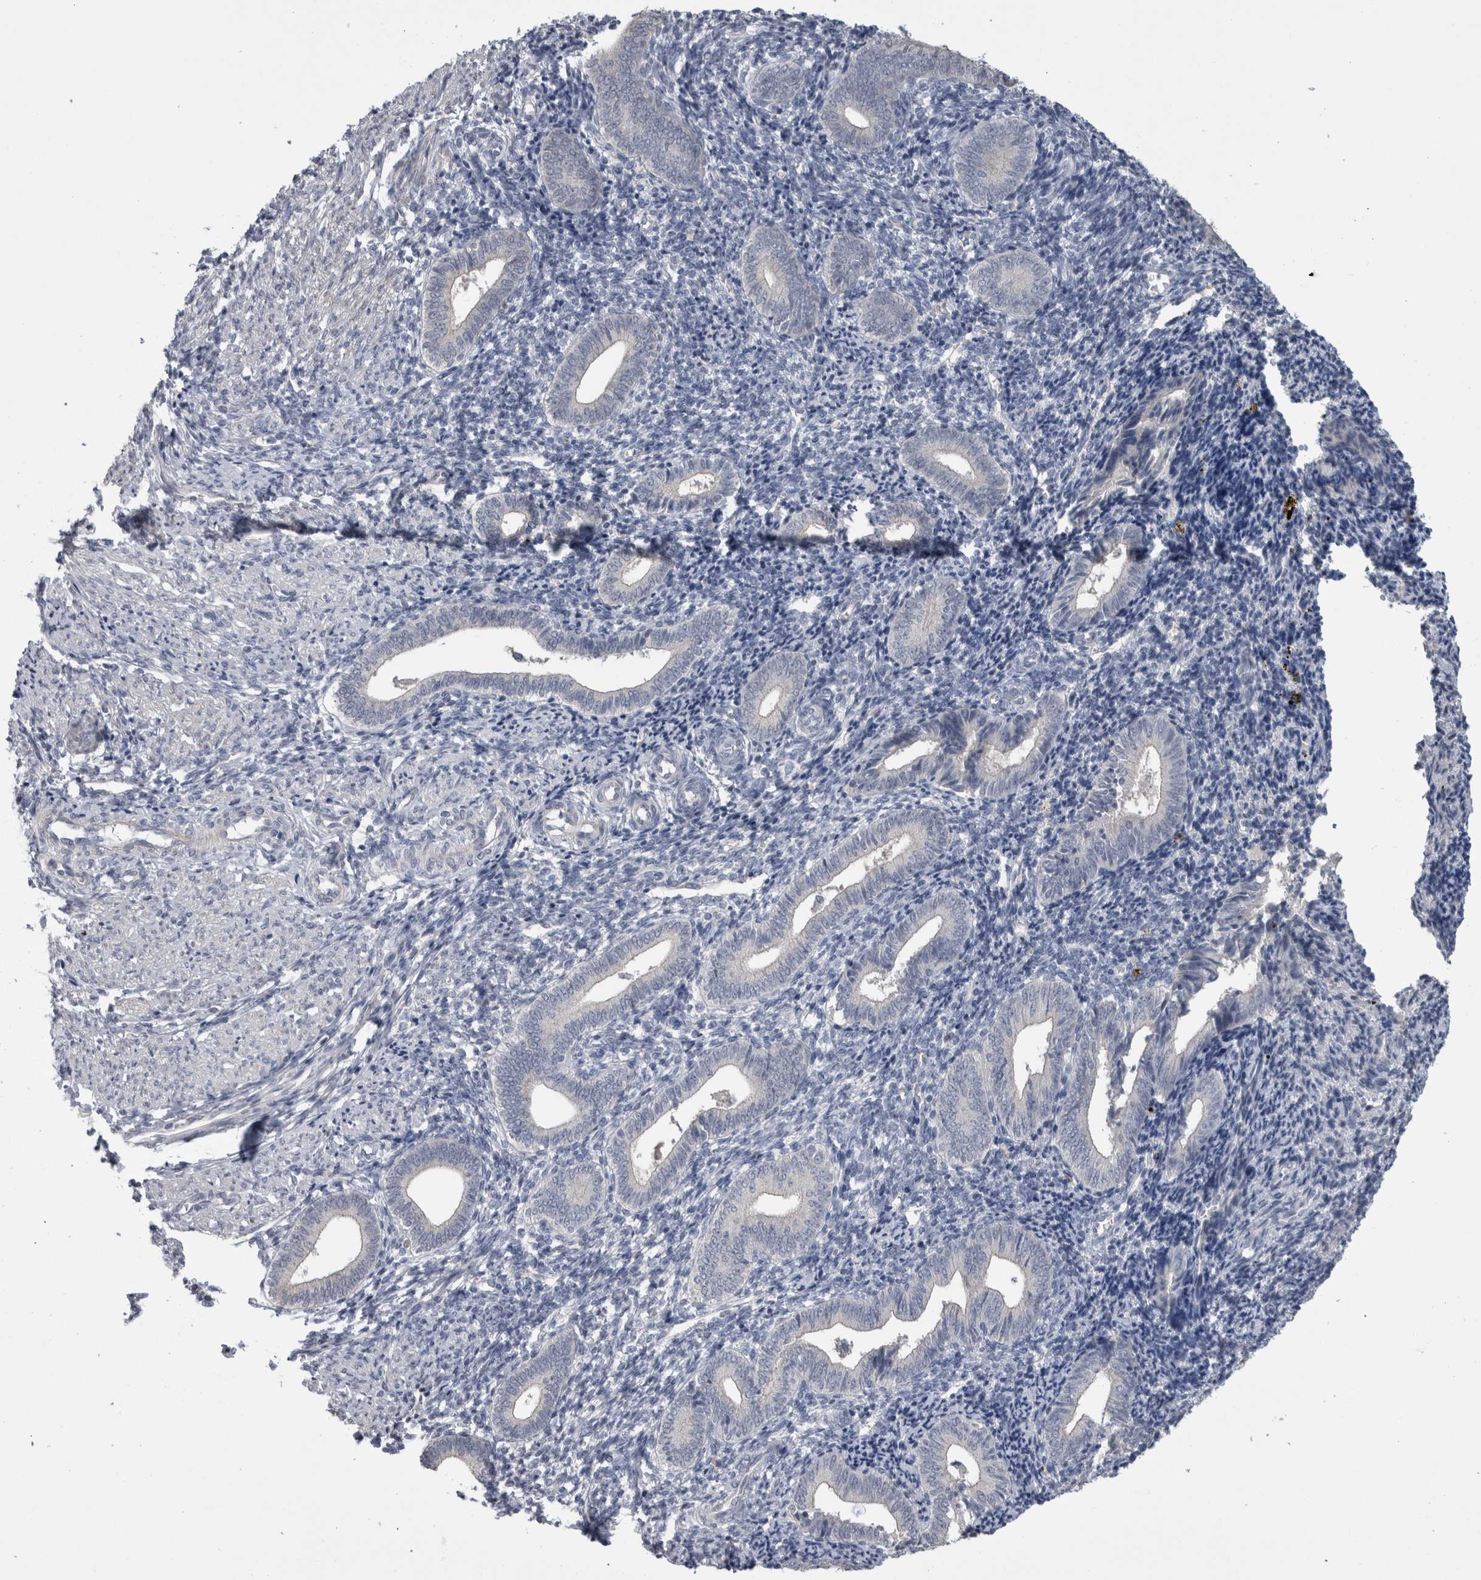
{"staining": {"intensity": "negative", "quantity": "none", "location": "none"}, "tissue": "endometrium", "cell_type": "Cells in endometrial stroma", "image_type": "normal", "snomed": [{"axis": "morphology", "description": "Normal tissue, NOS"}, {"axis": "topography", "description": "Uterus"}, {"axis": "topography", "description": "Endometrium"}], "caption": "Cells in endometrial stroma are negative for brown protein staining in benign endometrium. The staining was performed using DAB (3,3'-diaminobenzidine) to visualize the protein expression in brown, while the nuclei were stained in blue with hematoxylin (Magnification: 20x).", "gene": "ADAM2", "patient": {"sex": "female", "age": 33}}